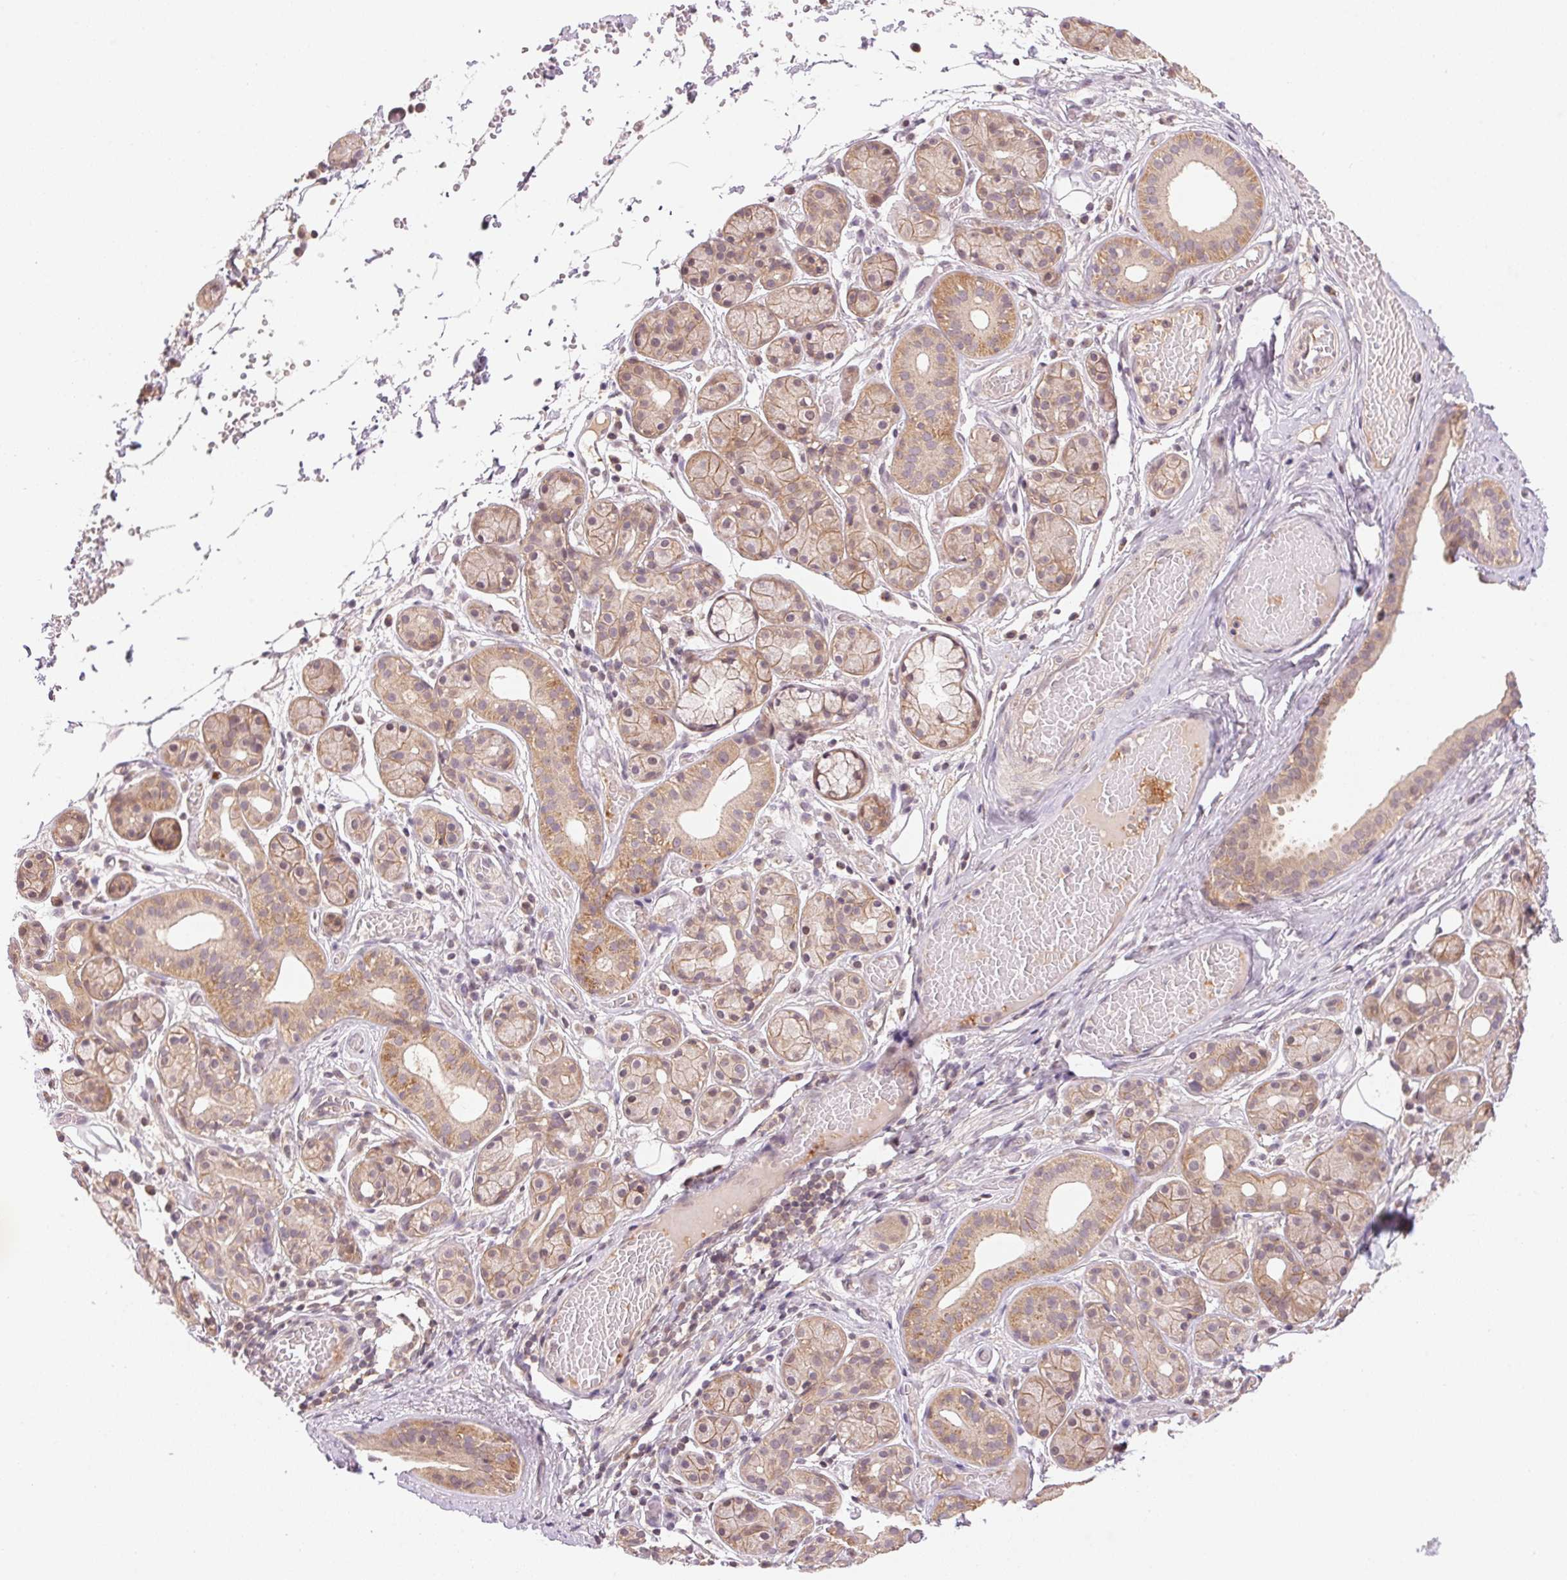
{"staining": {"intensity": "moderate", "quantity": ">75%", "location": "cytoplasmic/membranous"}, "tissue": "salivary gland", "cell_type": "Glandular cells", "image_type": "normal", "snomed": [{"axis": "morphology", "description": "Normal tissue, NOS"}, {"axis": "topography", "description": "Salivary gland"}, {"axis": "topography", "description": "Peripheral nerve tissue"}], "caption": "This histopathology image reveals immunohistochemistry (IHC) staining of unremarkable human salivary gland, with medium moderate cytoplasmic/membranous positivity in approximately >75% of glandular cells.", "gene": "BNIP5", "patient": {"sex": "male", "age": 71}}